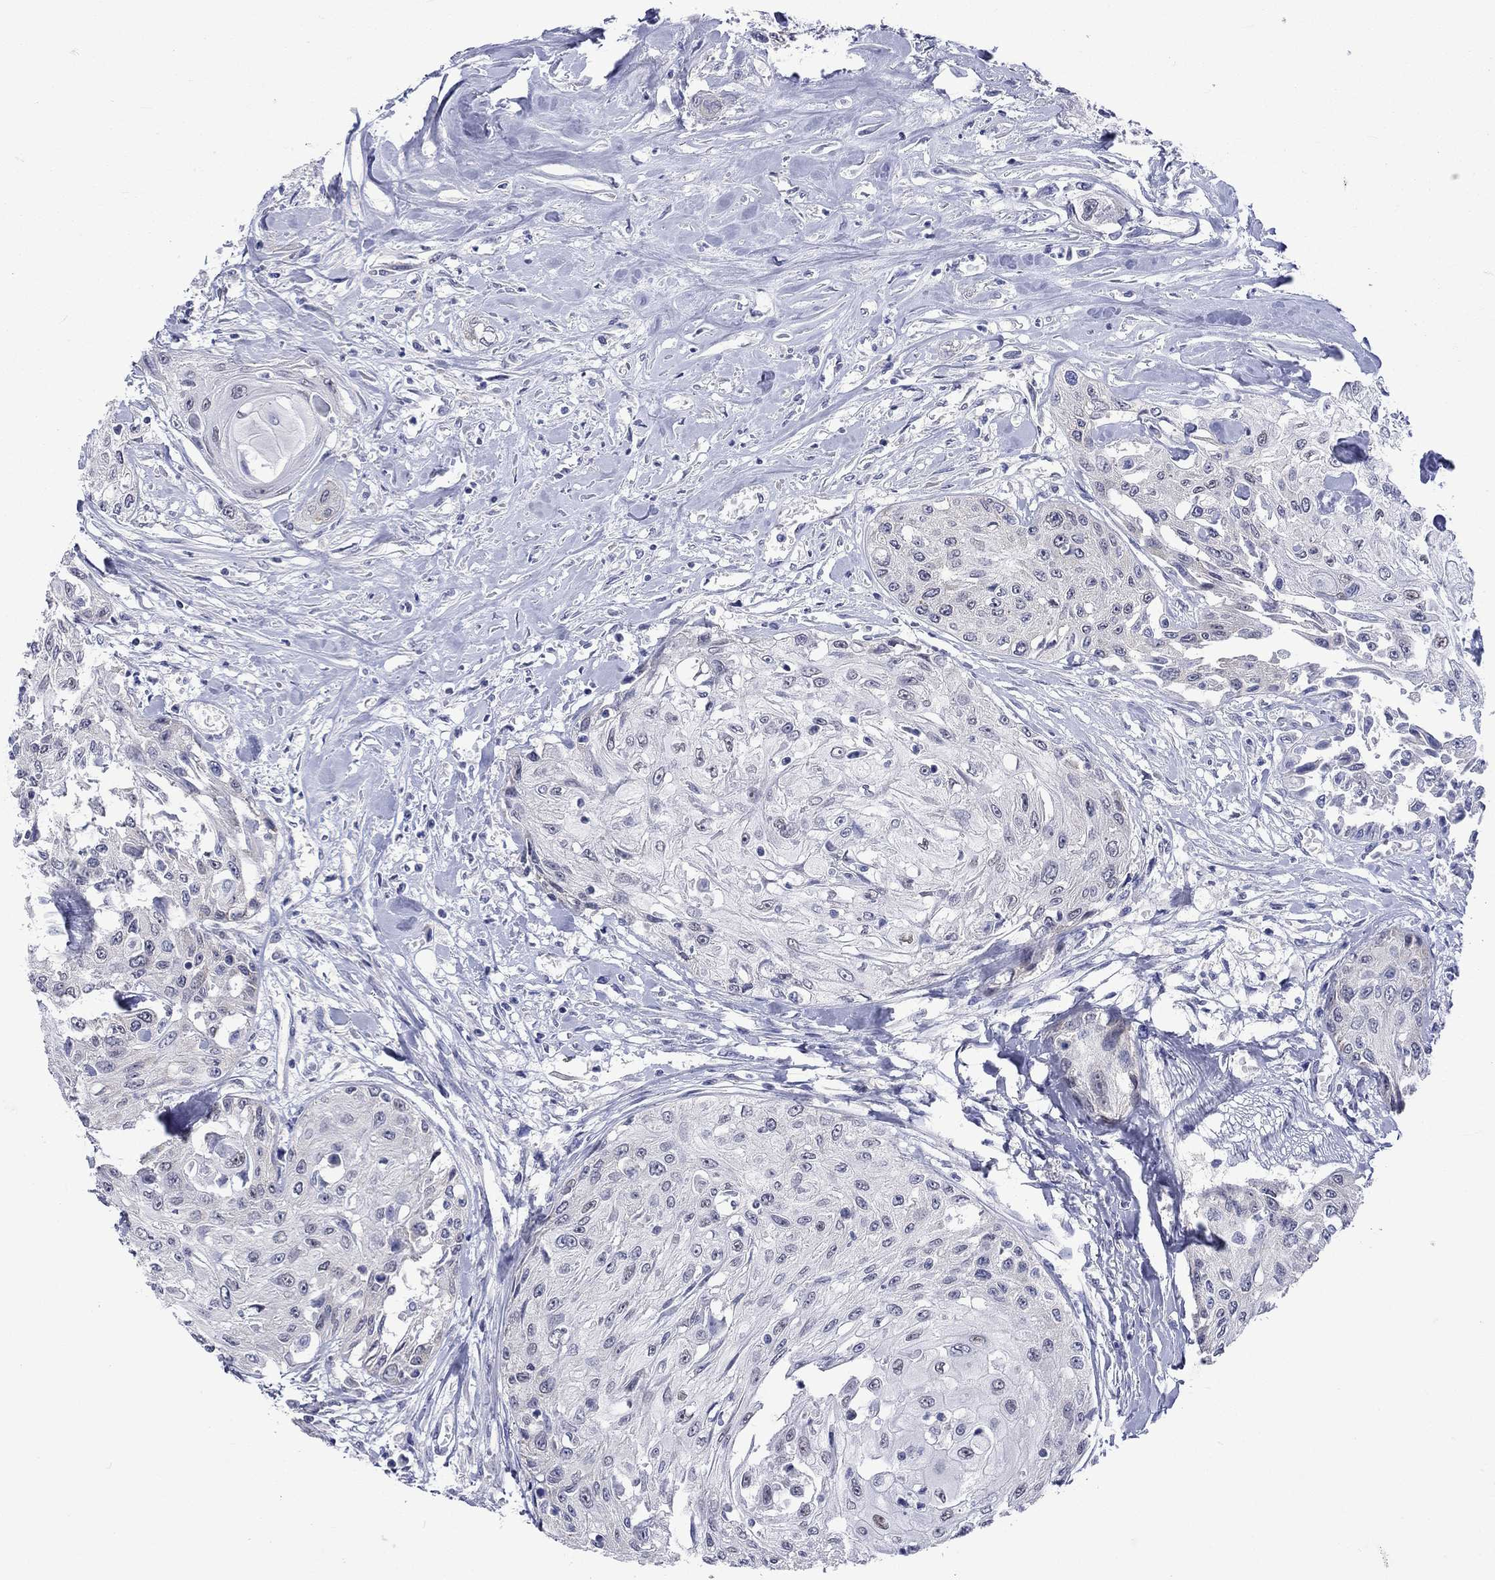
{"staining": {"intensity": "negative", "quantity": "none", "location": "none"}, "tissue": "head and neck cancer", "cell_type": "Tumor cells", "image_type": "cancer", "snomed": [{"axis": "morphology", "description": "Normal tissue, NOS"}, {"axis": "morphology", "description": "Squamous cell carcinoma, NOS"}, {"axis": "topography", "description": "Oral tissue"}, {"axis": "topography", "description": "Peripheral nerve tissue"}, {"axis": "topography", "description": "Head-Neck"}], "caption": "A high-resolution photomicrograph shows immunohistochemistry staining of head and neck cancer, which displays no significant positivity in tumor cells.", "gene": "CERS1", "patient": {"sex": "female", "age": 59}}